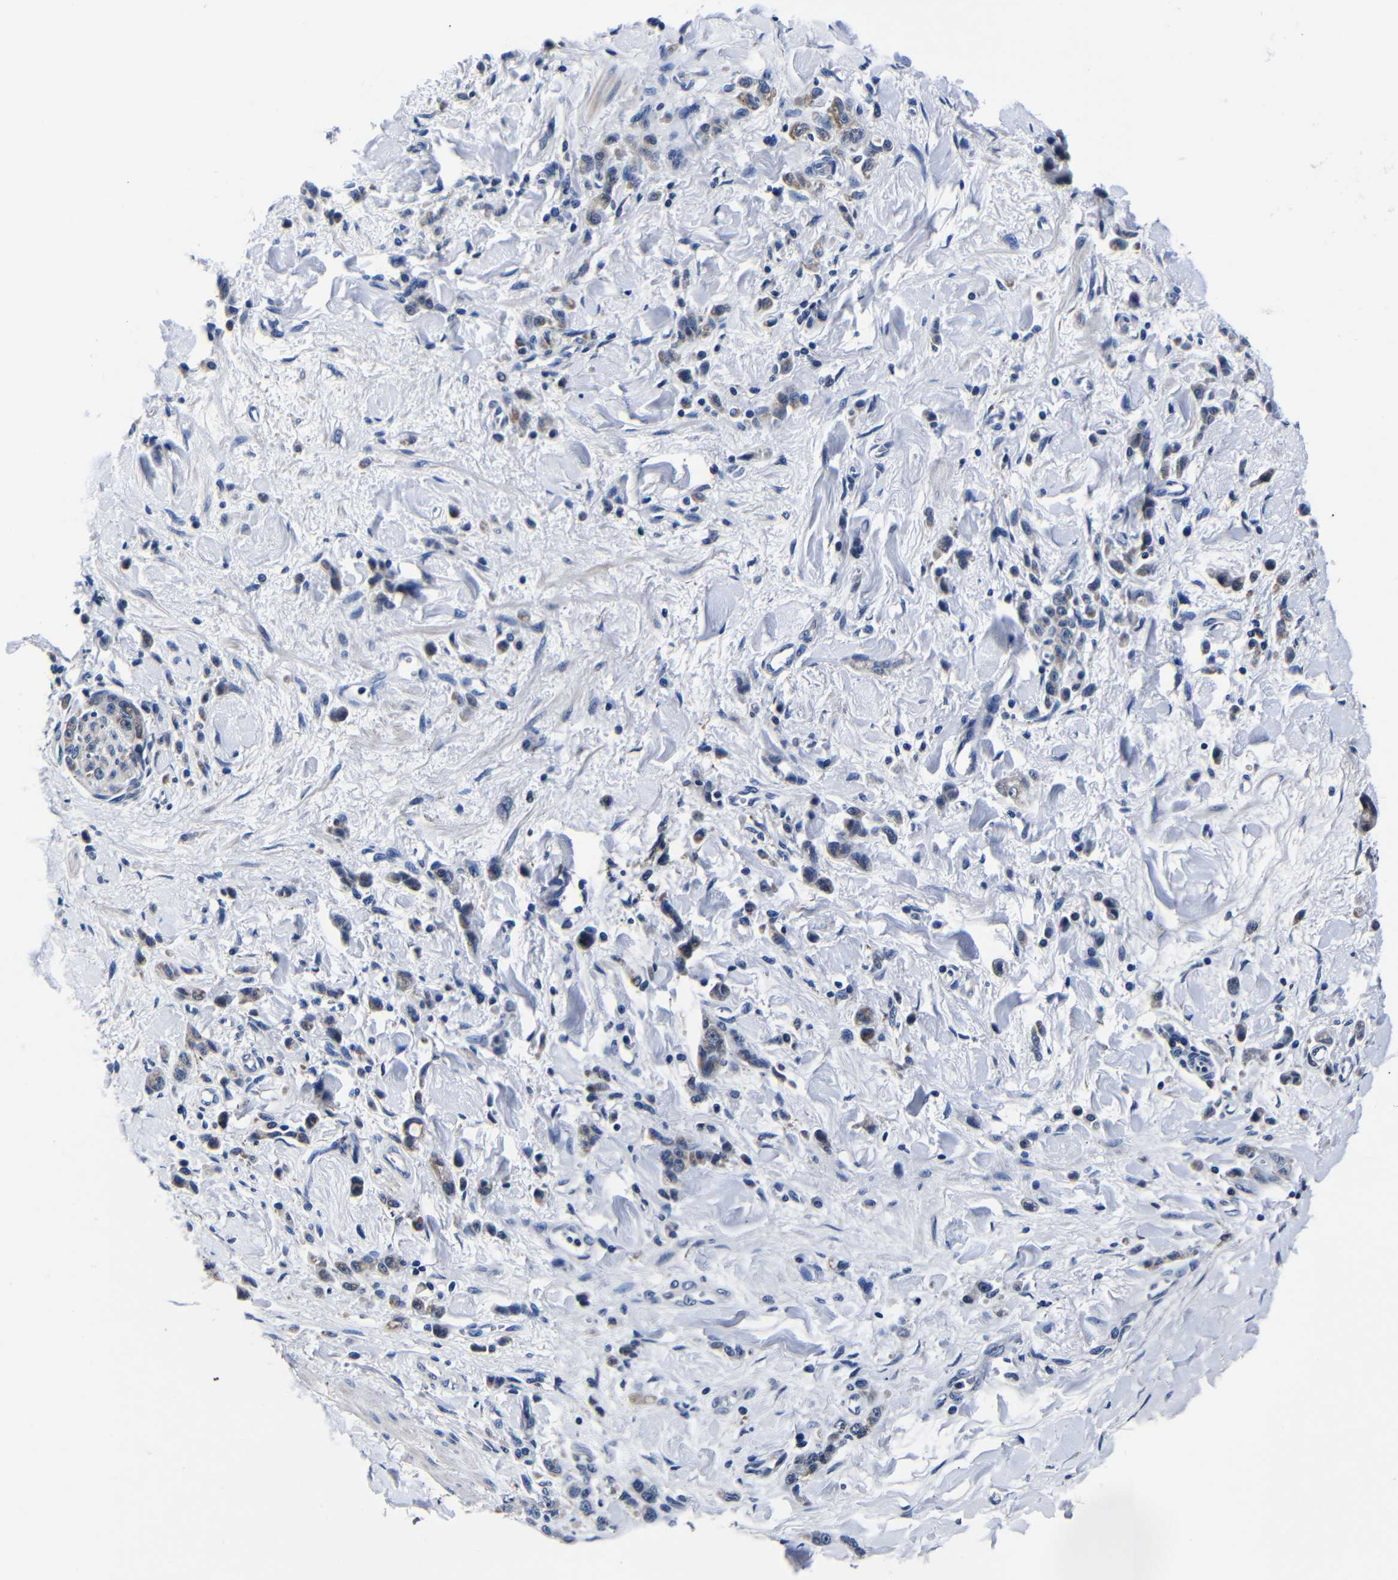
{"staining": {"intensity": "weak", "quantity": "25%-75%", "location": "cytoplasmic/membranous"}, "tissue": "stomach cancer", "cell_type": "Tumor cells", "image_type": "cancer", "snomed": [{"axis": "morphology", "description": "Normal tissue, NOS"}, {"axis": "morphology", "description": "Adenocarcinoma, NOS"}, {"axis": "topography", "description": "Stomach"}], "caption": "About 25%-75% of tumor cells in human adenocarcinoma (stomach) reveal weak cytoplasmic/membranous protein staining as visualized by brown immunohistochemical staining.", "gene": "DEPP1", "patient": {"sex": "male", "age": 82}}